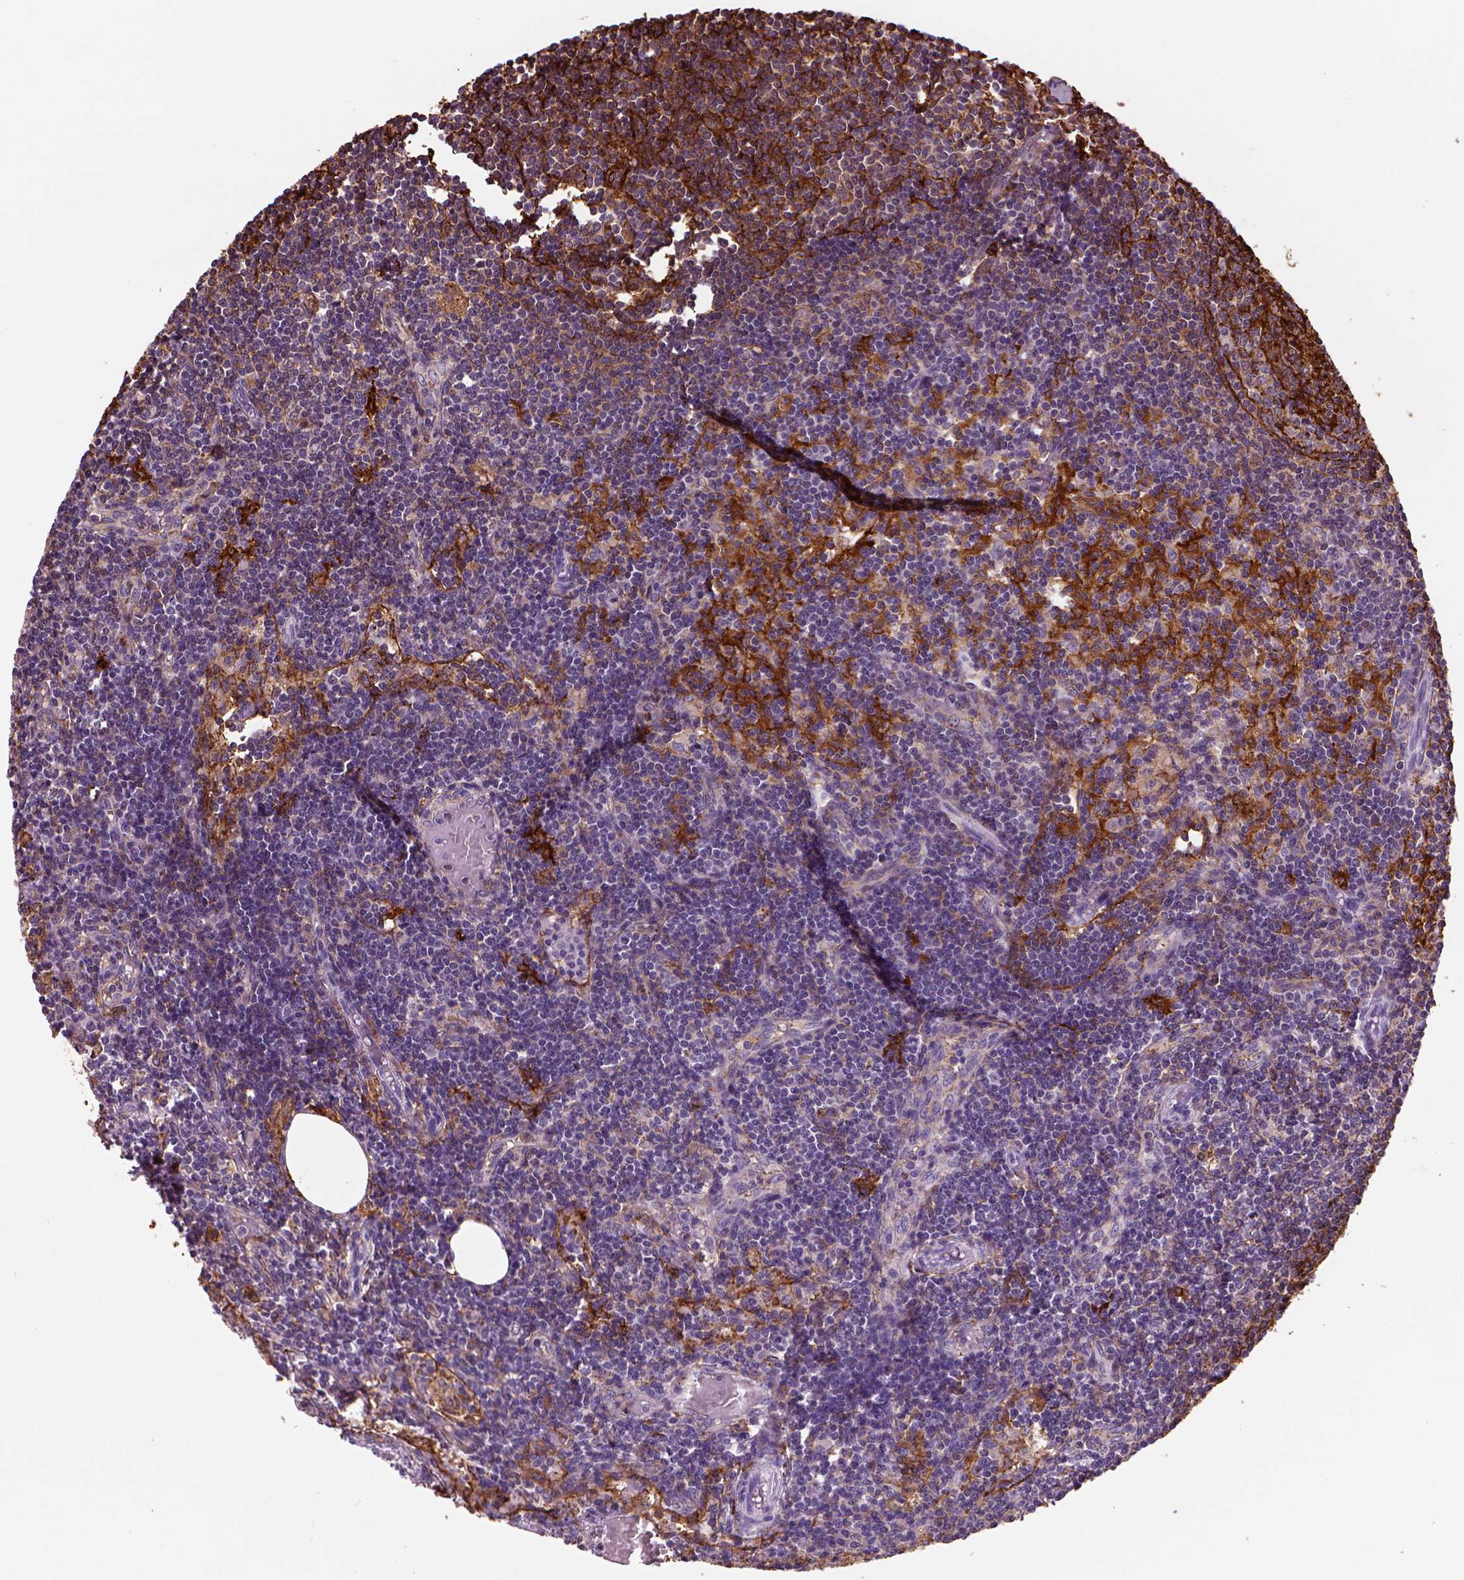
{"staining": {"intensity": "negative", "quantity": "none", "location": "none"}, "tissue": "lymph node", "cell_type": "Germinal center cells", "image_type": "normal", "snomed": [{"axis": "morphology", "description": "Normal tissue, NOS"}, {"axis": "topography", "description": "Lymph node"}], "caption": "DAB (3,3'-diaminobenzidine) immunohistochemical staining of unremarkable lymph node shows no significant positivity in germinal center cells. Brightfield microscopy of IHC stained with DAB (brown) and hematoxylin (blue), captured at high magnification.", "gene": "MARCKS", "patient": {"sex": "female", "age": 69}}